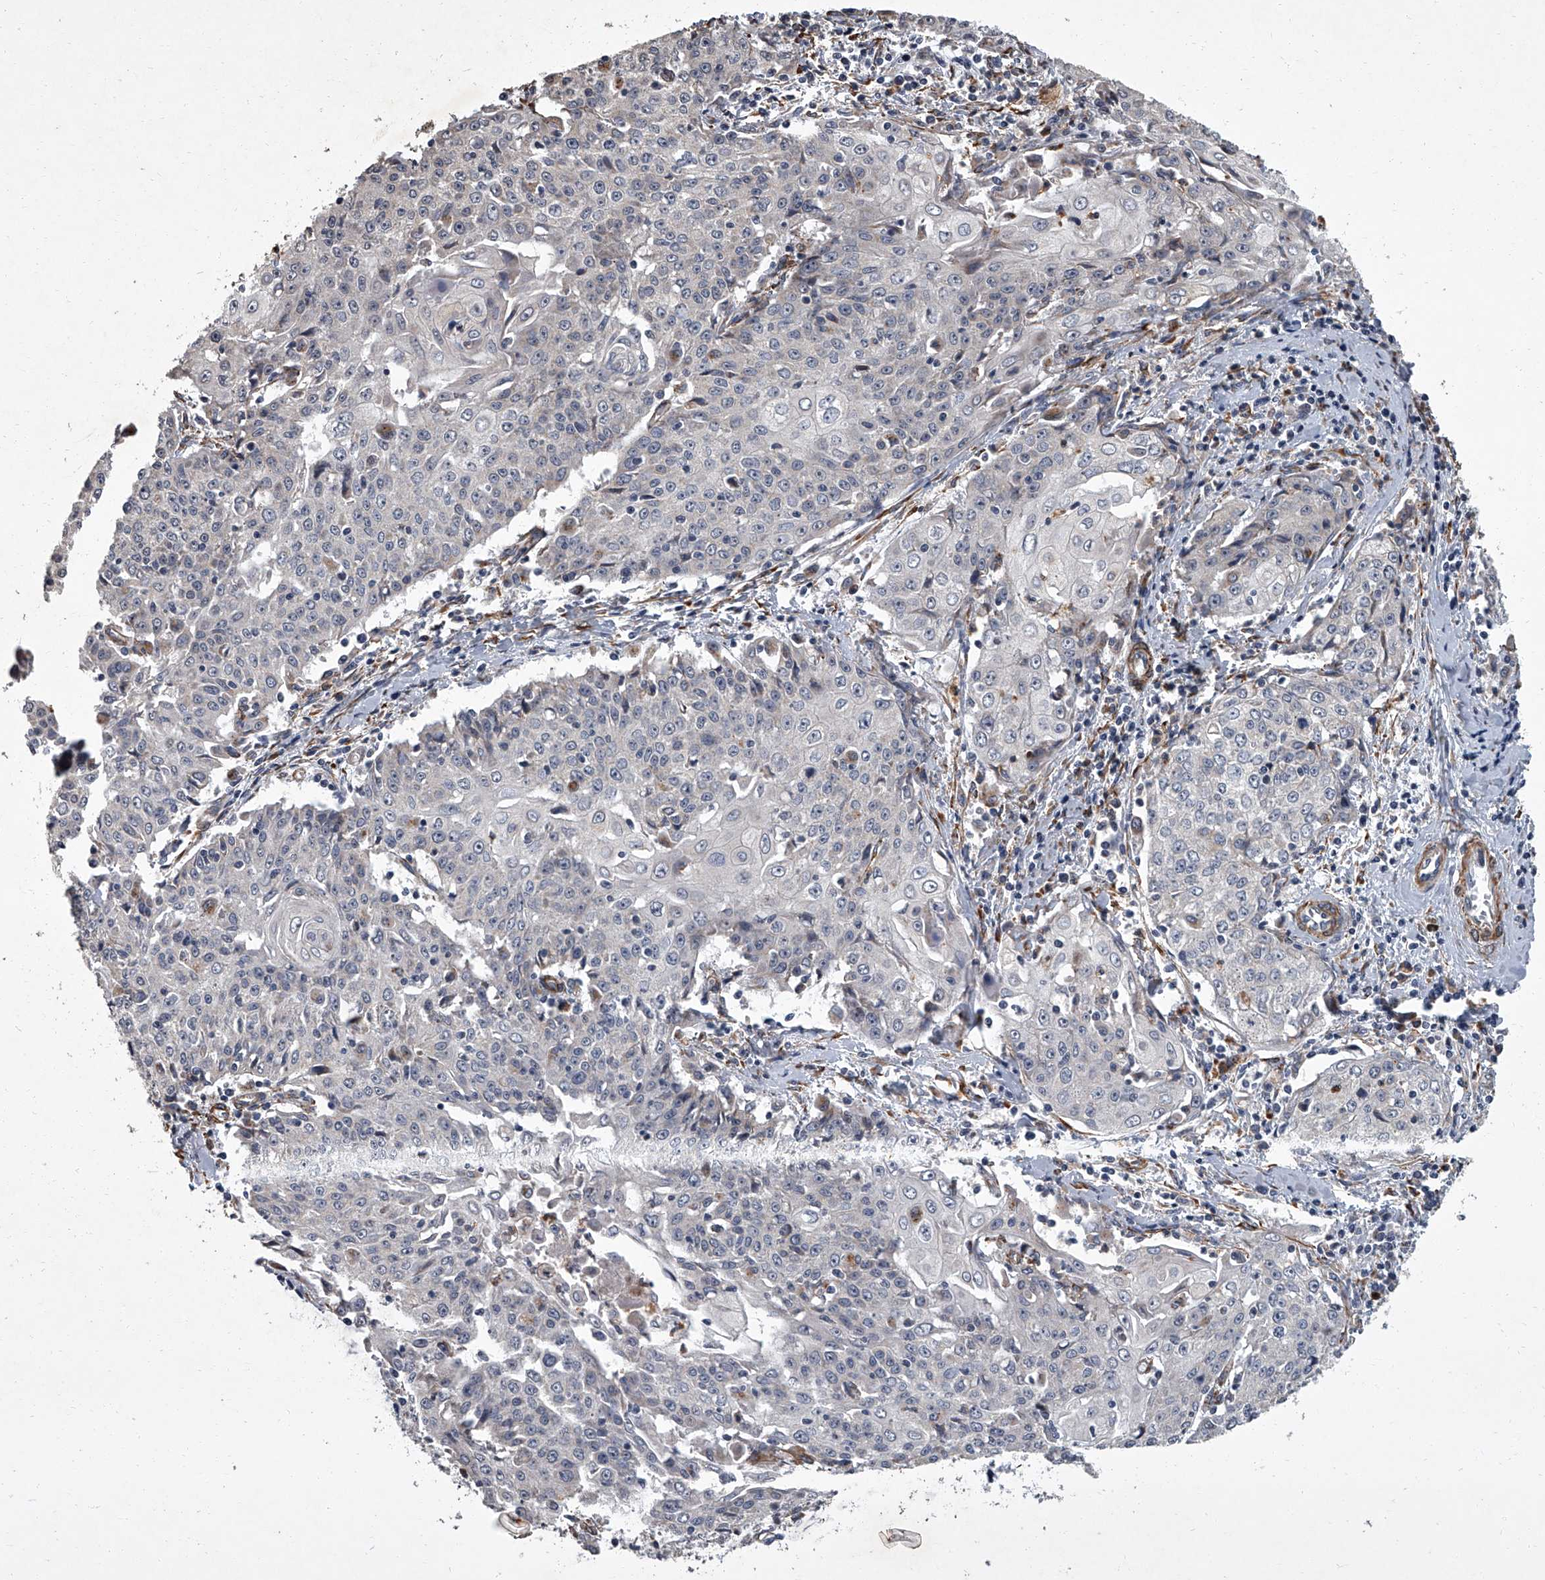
{"staining": {"intensity": "negative", "quantity": "none", "location": "none"}, "tissue": "cervical cancer", "cell_type": "Tumor cells", "image_type": "cancer", "snomed": [{"axis": "morphology", "description": "Squamous cell carcinoma, NOS"}, {"axis": "topography", "description": "Cervix"}], "caption": "DAB (3,3'-diaminobenzidine) immunohistochemical staining of human cervical cancer (squamous cell carcinoma) displays no significant staining in tumor cells.", "gene": "SIRT4", "patient": {"sex": "female", "age": 48}}